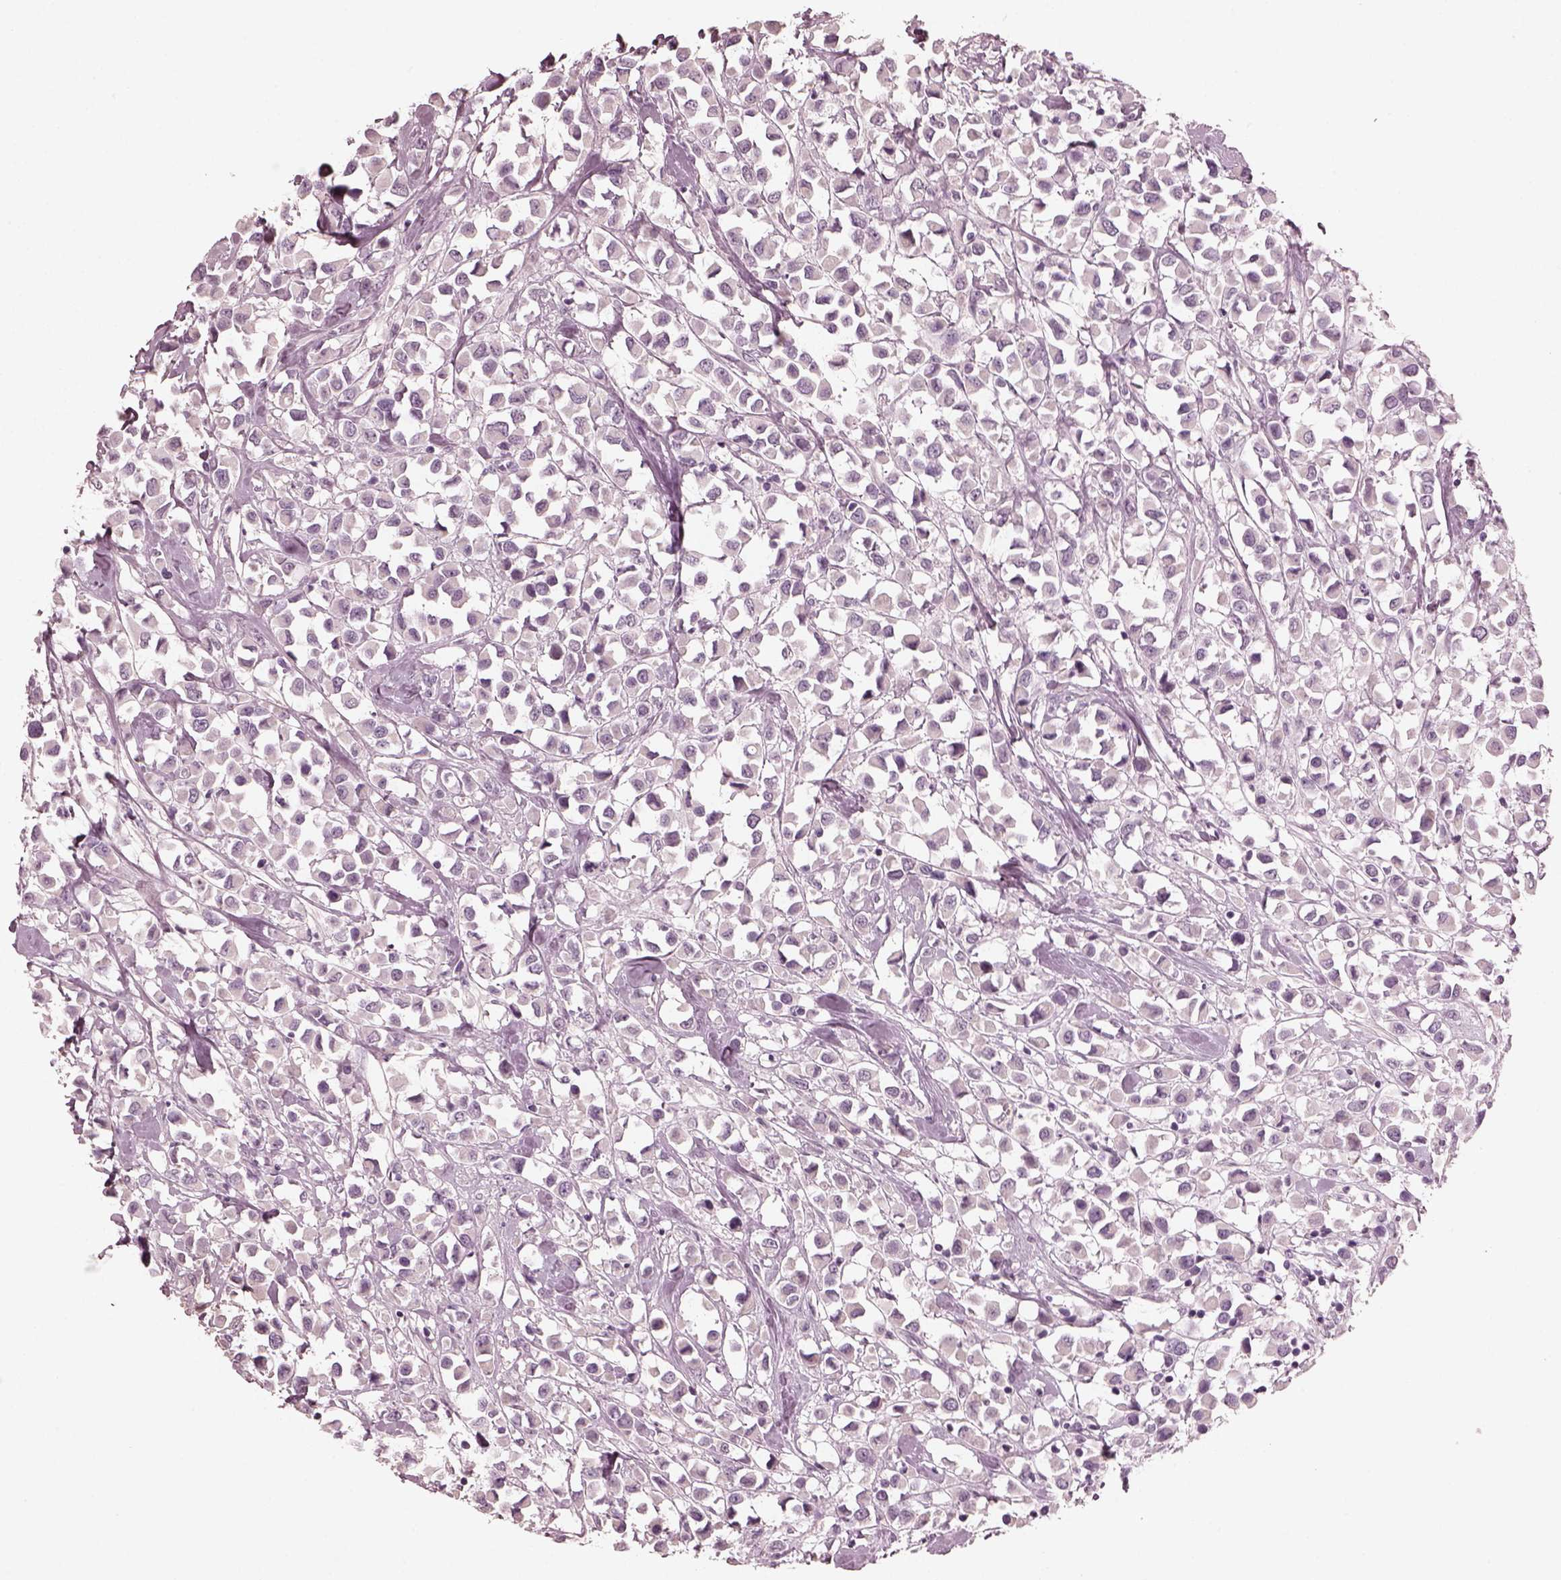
{"staining": {"intensity": "negative", "quantity": "none", "location": "none"}, "tissue": "breast cancer", "cell_type": "Tumor cells", "image_type": "cancer", "snomed": [{"axis": "morphology", "description": "Duct carcinoma"}, {"axis": "topography", "description": "Breast"}], "caption": "Micrograph shows no protein expression in tumor cells of invasive ductal carcinoma (breast) tissue. (DAB (3,3'-diaminobenzidine) immunohistochemistry, high magnification).", "gene": "OPTC", "patient": {"sex": "female", "age": 61}}